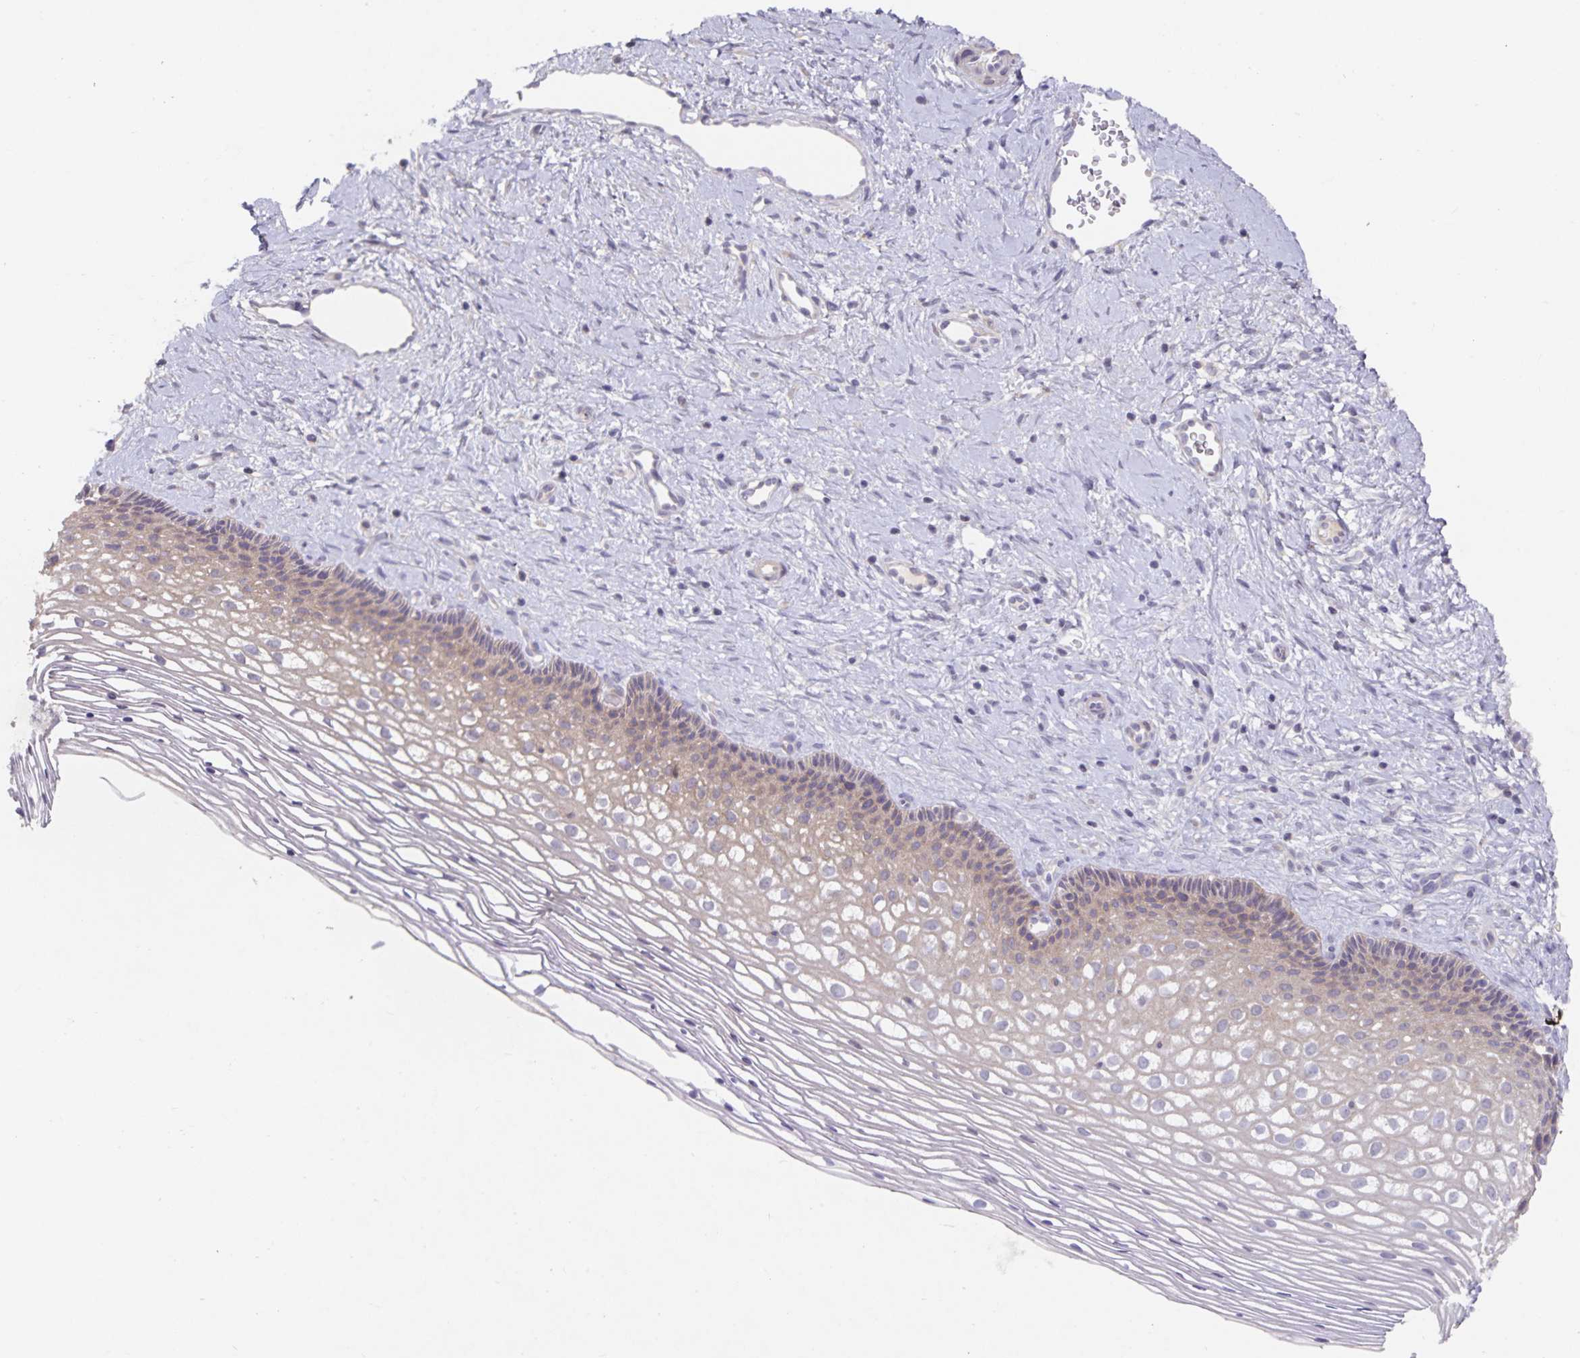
{"staining": {"intensity": "negative", "quantity": "none", "location": "none"}, "tissue": "cervix", "cell_type": "Glandular cells", "image_type": "normal", "snomed": [{"axis": "morphology", "description": "Normal tissue, NOS"}, {"axis": "topography", "description": "Cervix"}], "caption": "DAB (3,3'-diaminobenzidine) immunohistochemical staining of unremarkable cervix shows no significant staining in glandular cells.", "gene": "HEPN1", "patient": {"sex": "female", "age": 34}}